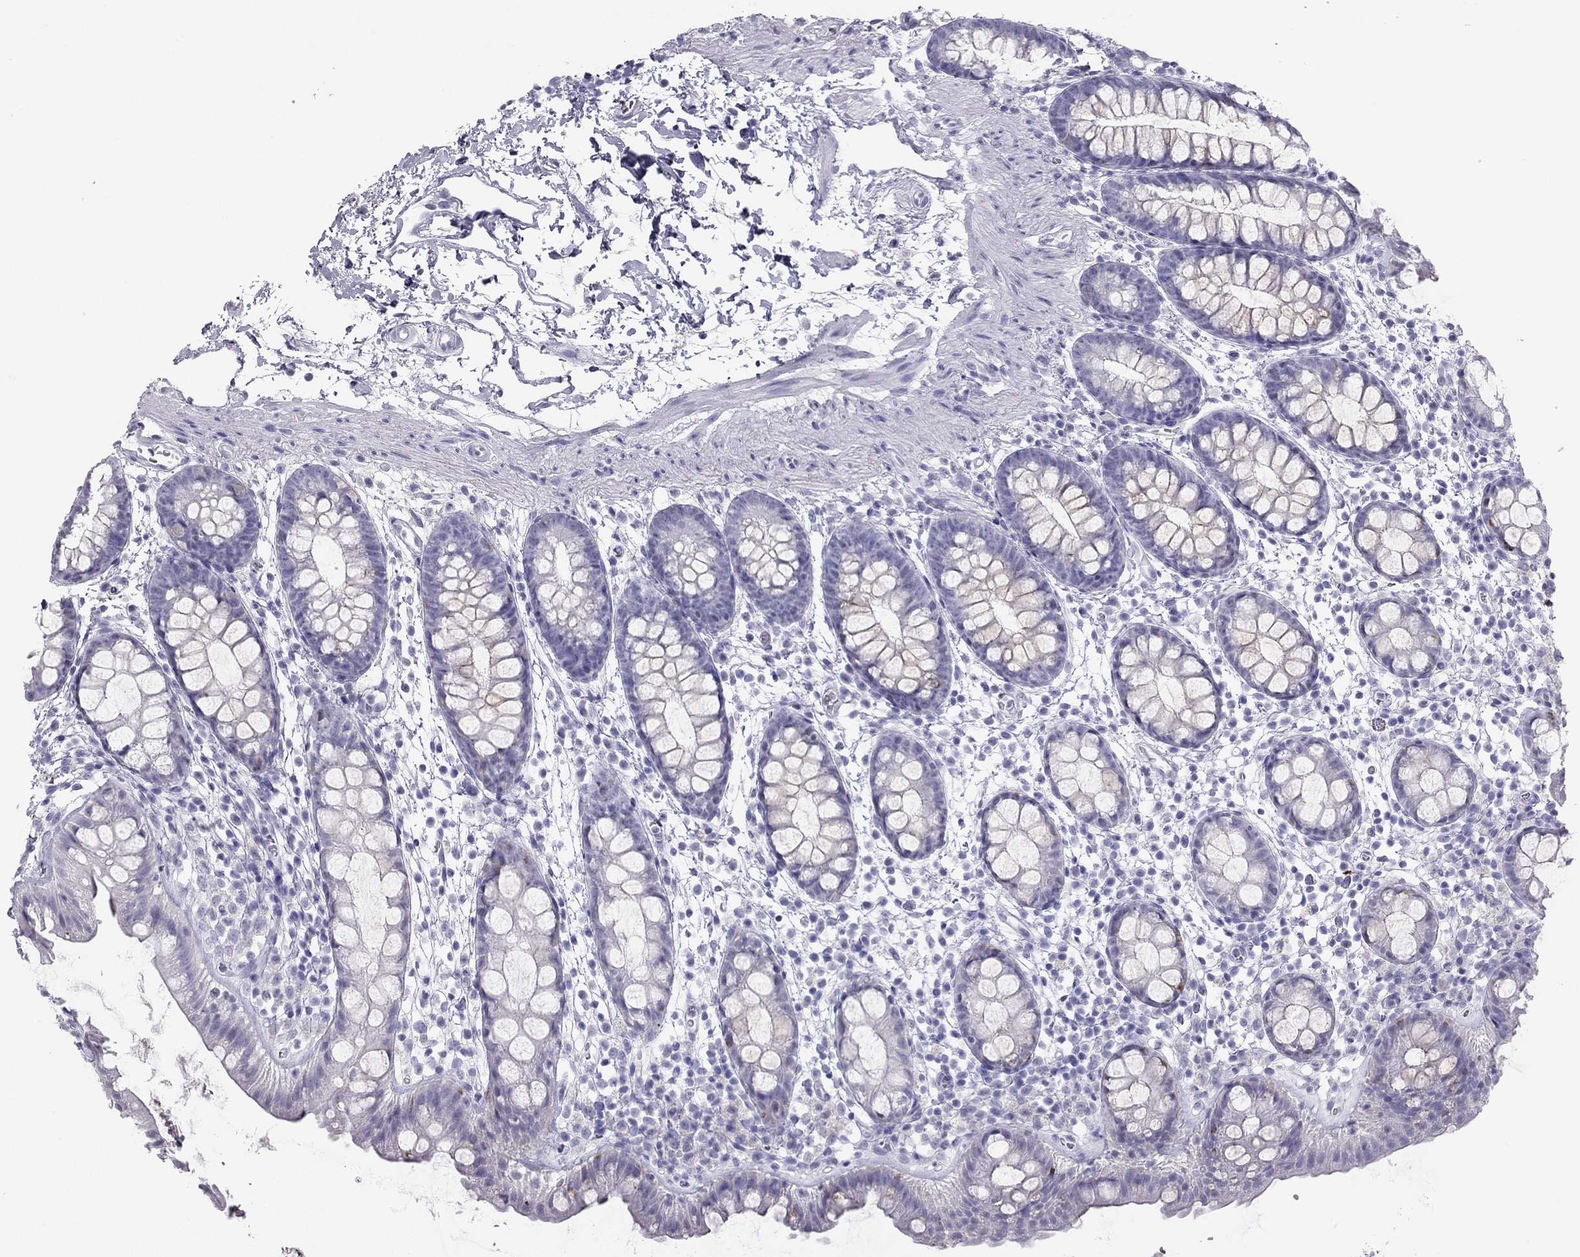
{"staining": {"intensity": "negative", "quantity": "none", "location": "none"}, "tissue": "rectum", "cell_type": "Glandular cells", "image_type": "normal", "snomed": [{"axis": "morphology", "description": "Normal tissue, NOS"}, {"axis": "topography", "description": "Rectum"}], "caption": "High power microscopy photomicrograph of an IHC histopathology image of unremarkable rectum, revealing no significant staining in glandular cells.", "gene": "KLRG1", "patient": {"sex": "male", "age": 57}}